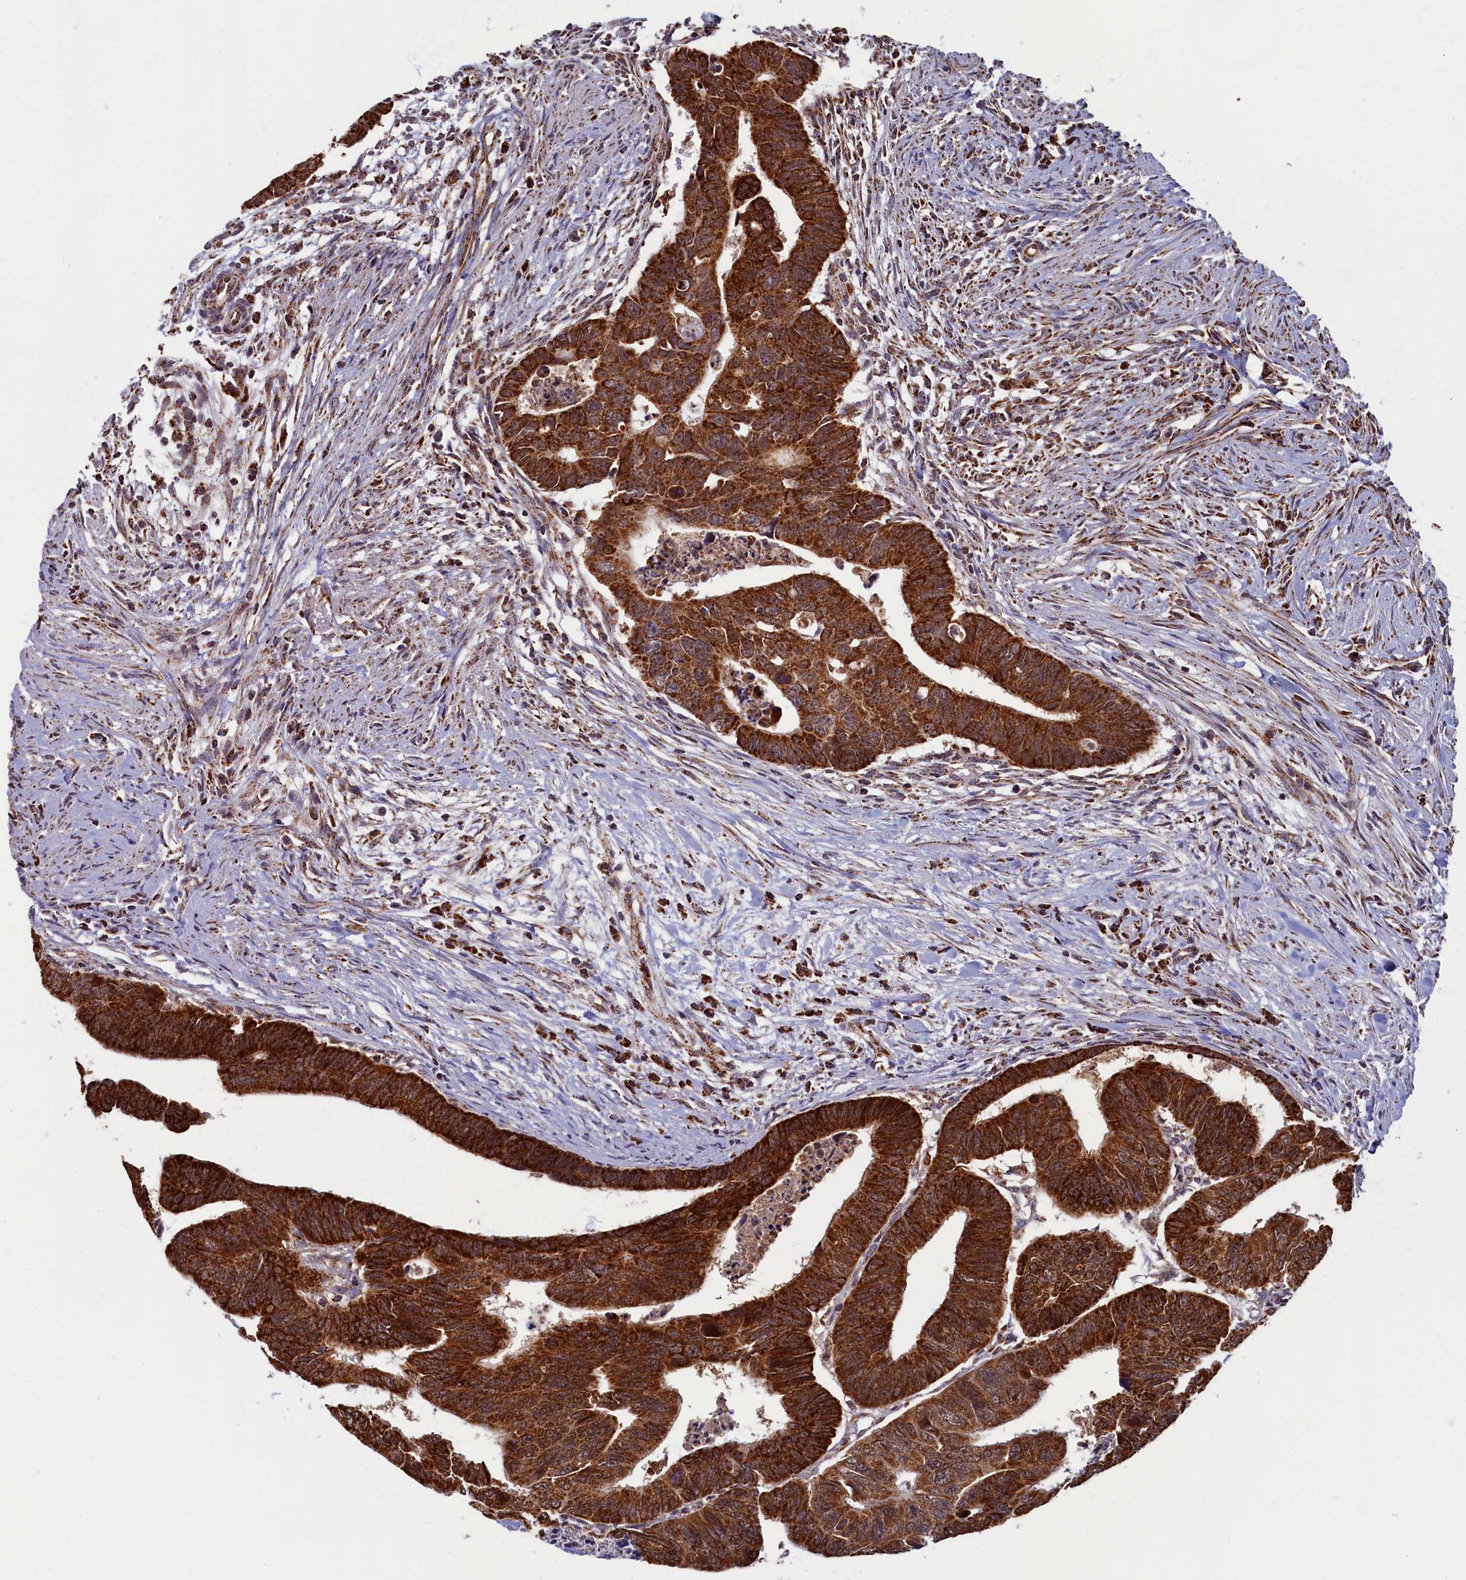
{"staining": {"intensity": "strong", "quantity": ">75%", "location": "cytoplasmic/membranous"}, "tissue": "colorectal cancer", "cell_type": "Tumor cells", "image_type": "cancer", "snomed": [{"axis": "morphology", "description": "Adenocarcinoma, NOS"}, {"axis": "topography", "description": "Rectum"}], "caption": "Immunohistochemical staining of human colorectal adenocarcinoma exhibits high levels of strong cytoplasmic/membranous protein staining in about >75% of tumor cells.", "gene": "SPR", "patient": {"sex": "female", "age": 65}}